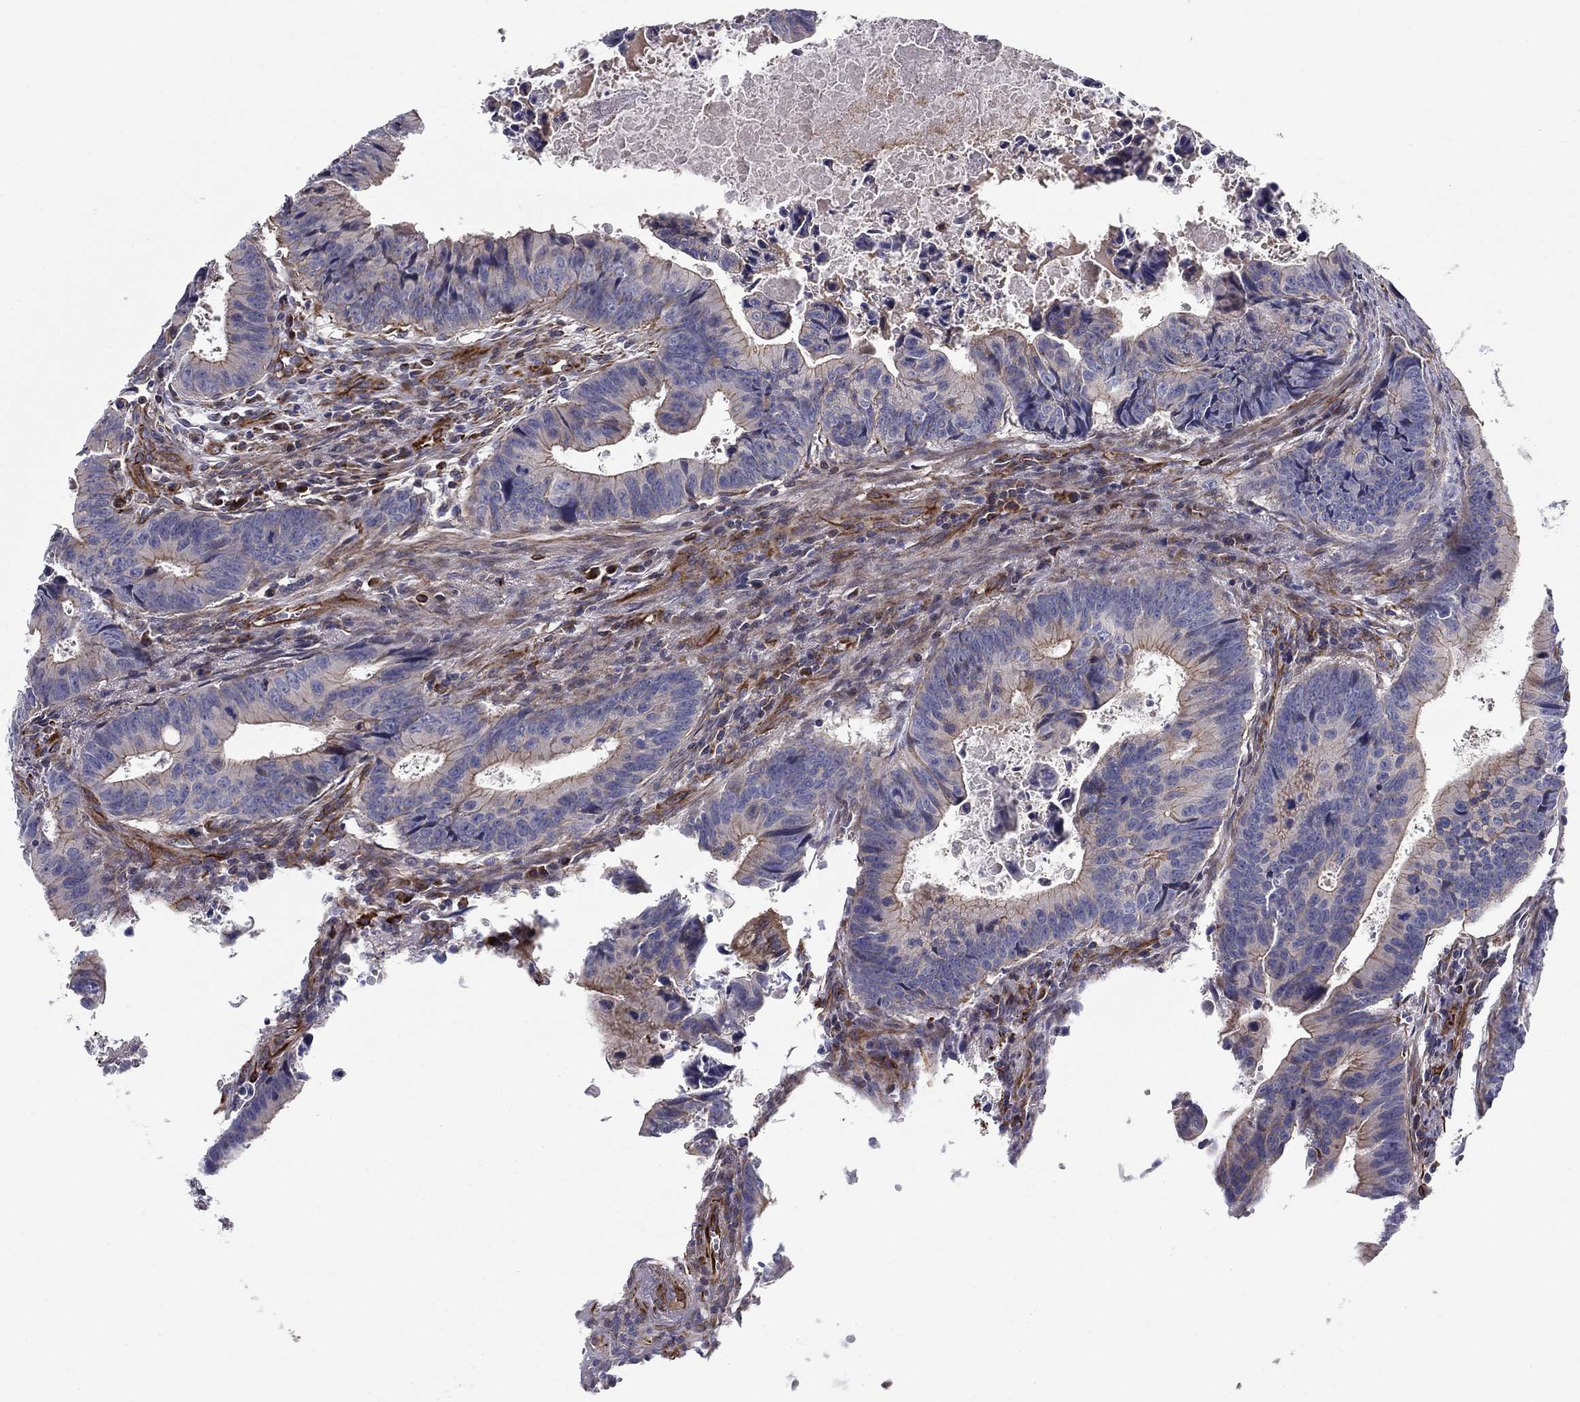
{"staining": {"intensity": "weak", "quantity": "<25%", "location": "cytoplasmic/membranous"}, "tissue": "colorectal cancer", "cell_type": "Tumor cells", "image_type": "cancer", "snomed": [{"axis": "morphology", "description": "Adenocarcinoma, NOS"}, {"axis": "topography", "description": "Colon"}], "caption": "Human colorectal cancer (adenocarcinoma) stained for a protein using IHC displays no positivity in tumor cells.", "gene": "CLSTN1", "patient": {"sex": "female", "age": 87}}